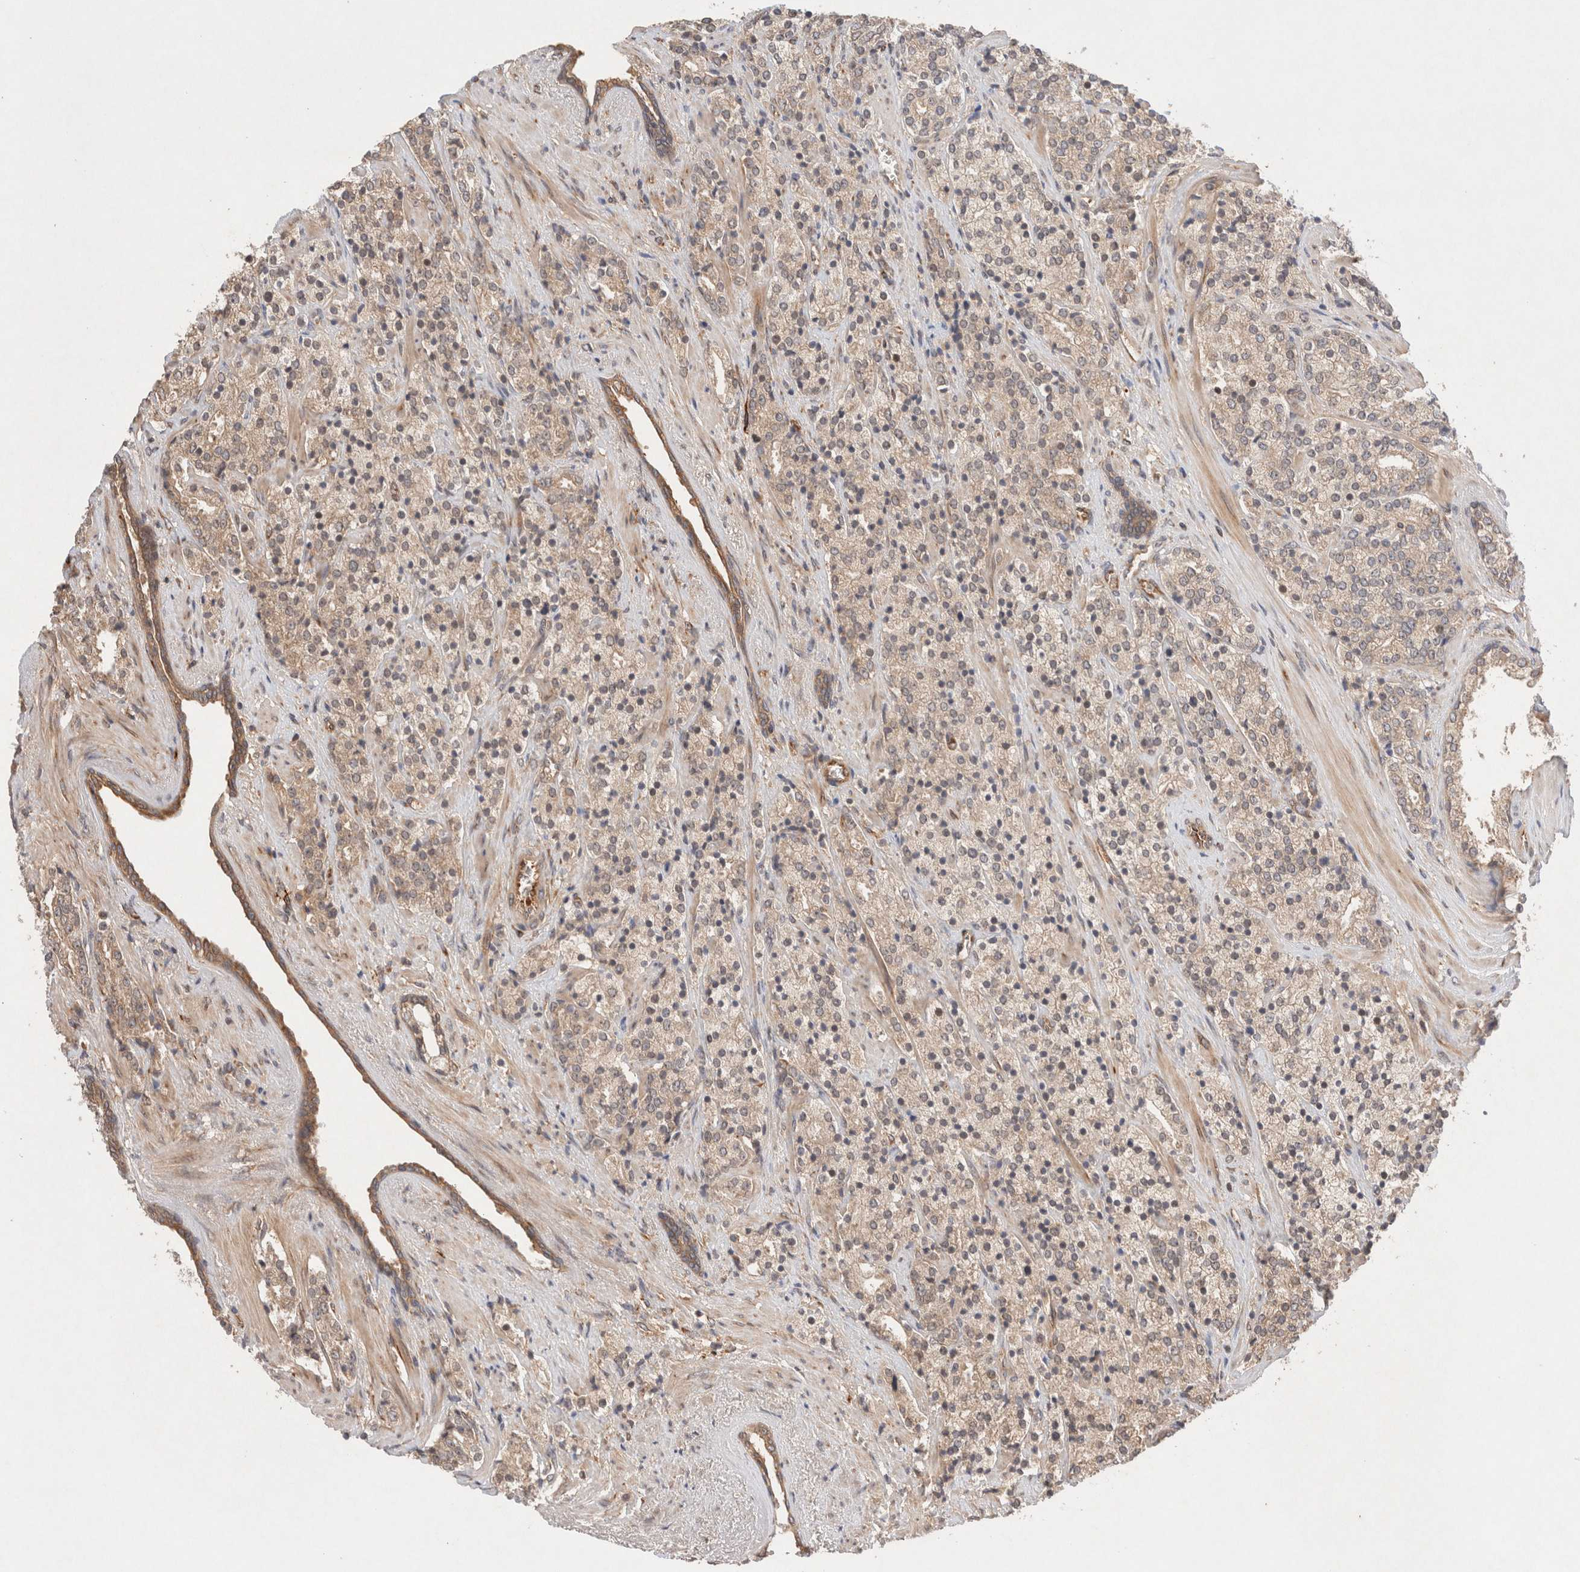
{"staining": {"intensity": "weak", "quantity": ">75%", "location": "cytoplasmic/membranous"}, "tissue": "prostate cancer", "cell_type": "Tumor cells", "image_type": "cancer", "snomed": [{"axis": "morphology", "description": "Adenocarcinoma, High grade"}, {"axis": "topography", "description": "Prostate"}], "caption": "High-power microscopy captured an immunohistochemistry (IHC) image of high-grade adenocarcinoma (prostate), revealing weak cytoplasmic/membranous staining in approximately >75% of tumor cells.", "gene": "KLHL20", "patient": {"sex": "male", "age": 71}}